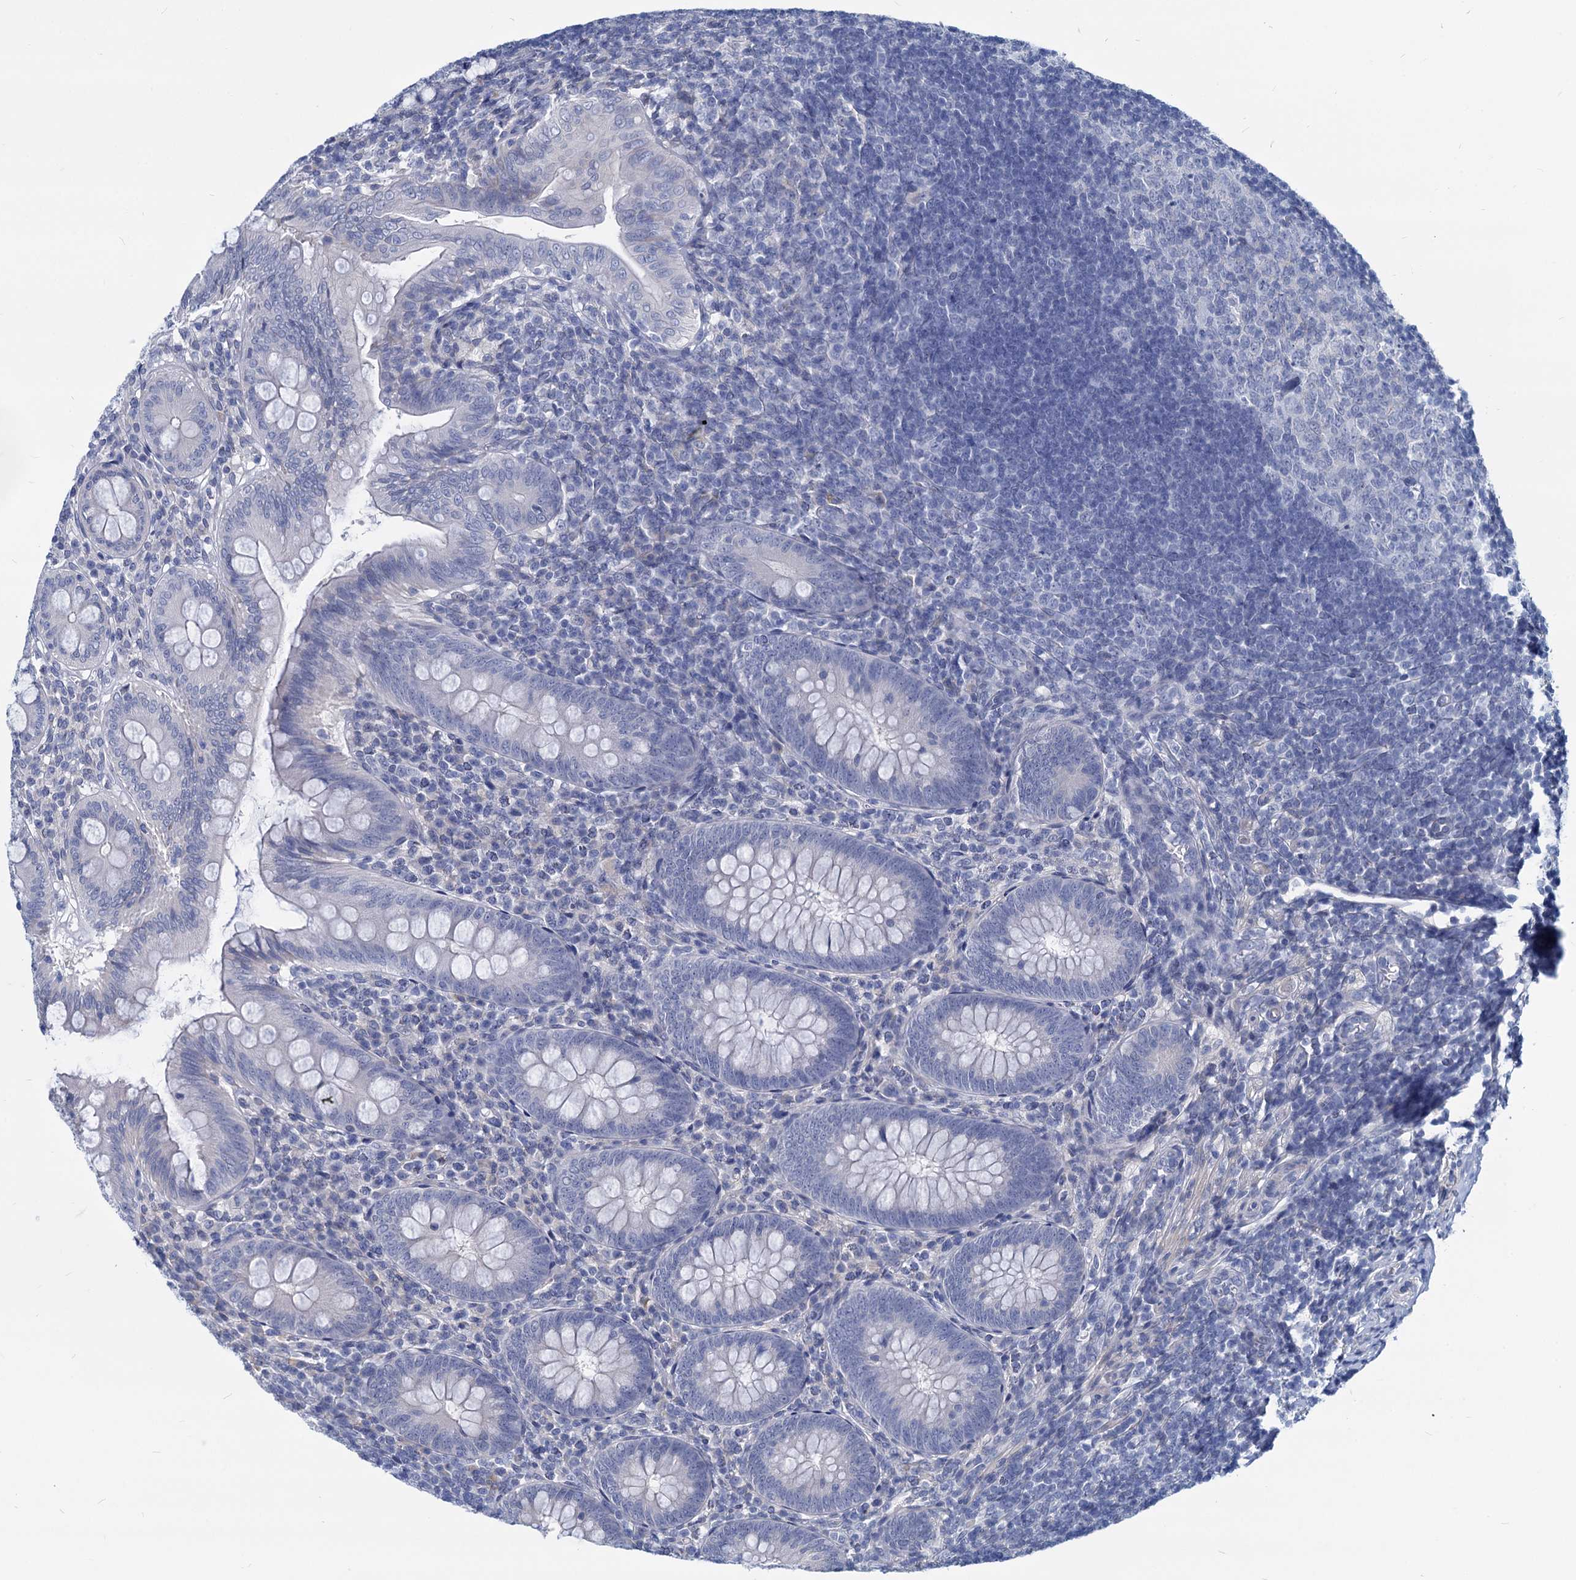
{"staining": {"intensity": "negative", "quantity": "none", "location": "none"}, "tissue": "appendix", "cell_type": "Glandular cells", "image_type": "normal", "snomed": [{"axis": "morphology", "description": "Normal tissue, NOS"}, {"axis": "topography", "description": "Appendix"}], "caption": "Micrograph shows no protein expression in glandular cells of normal appendix. (DAB (3,3'-diaminobenzidine) immunohistochemistry (IHC) with hematoxylin counter stain).", "gene": "GSTM3", "patient": {"sex": "male", "age": 14}}